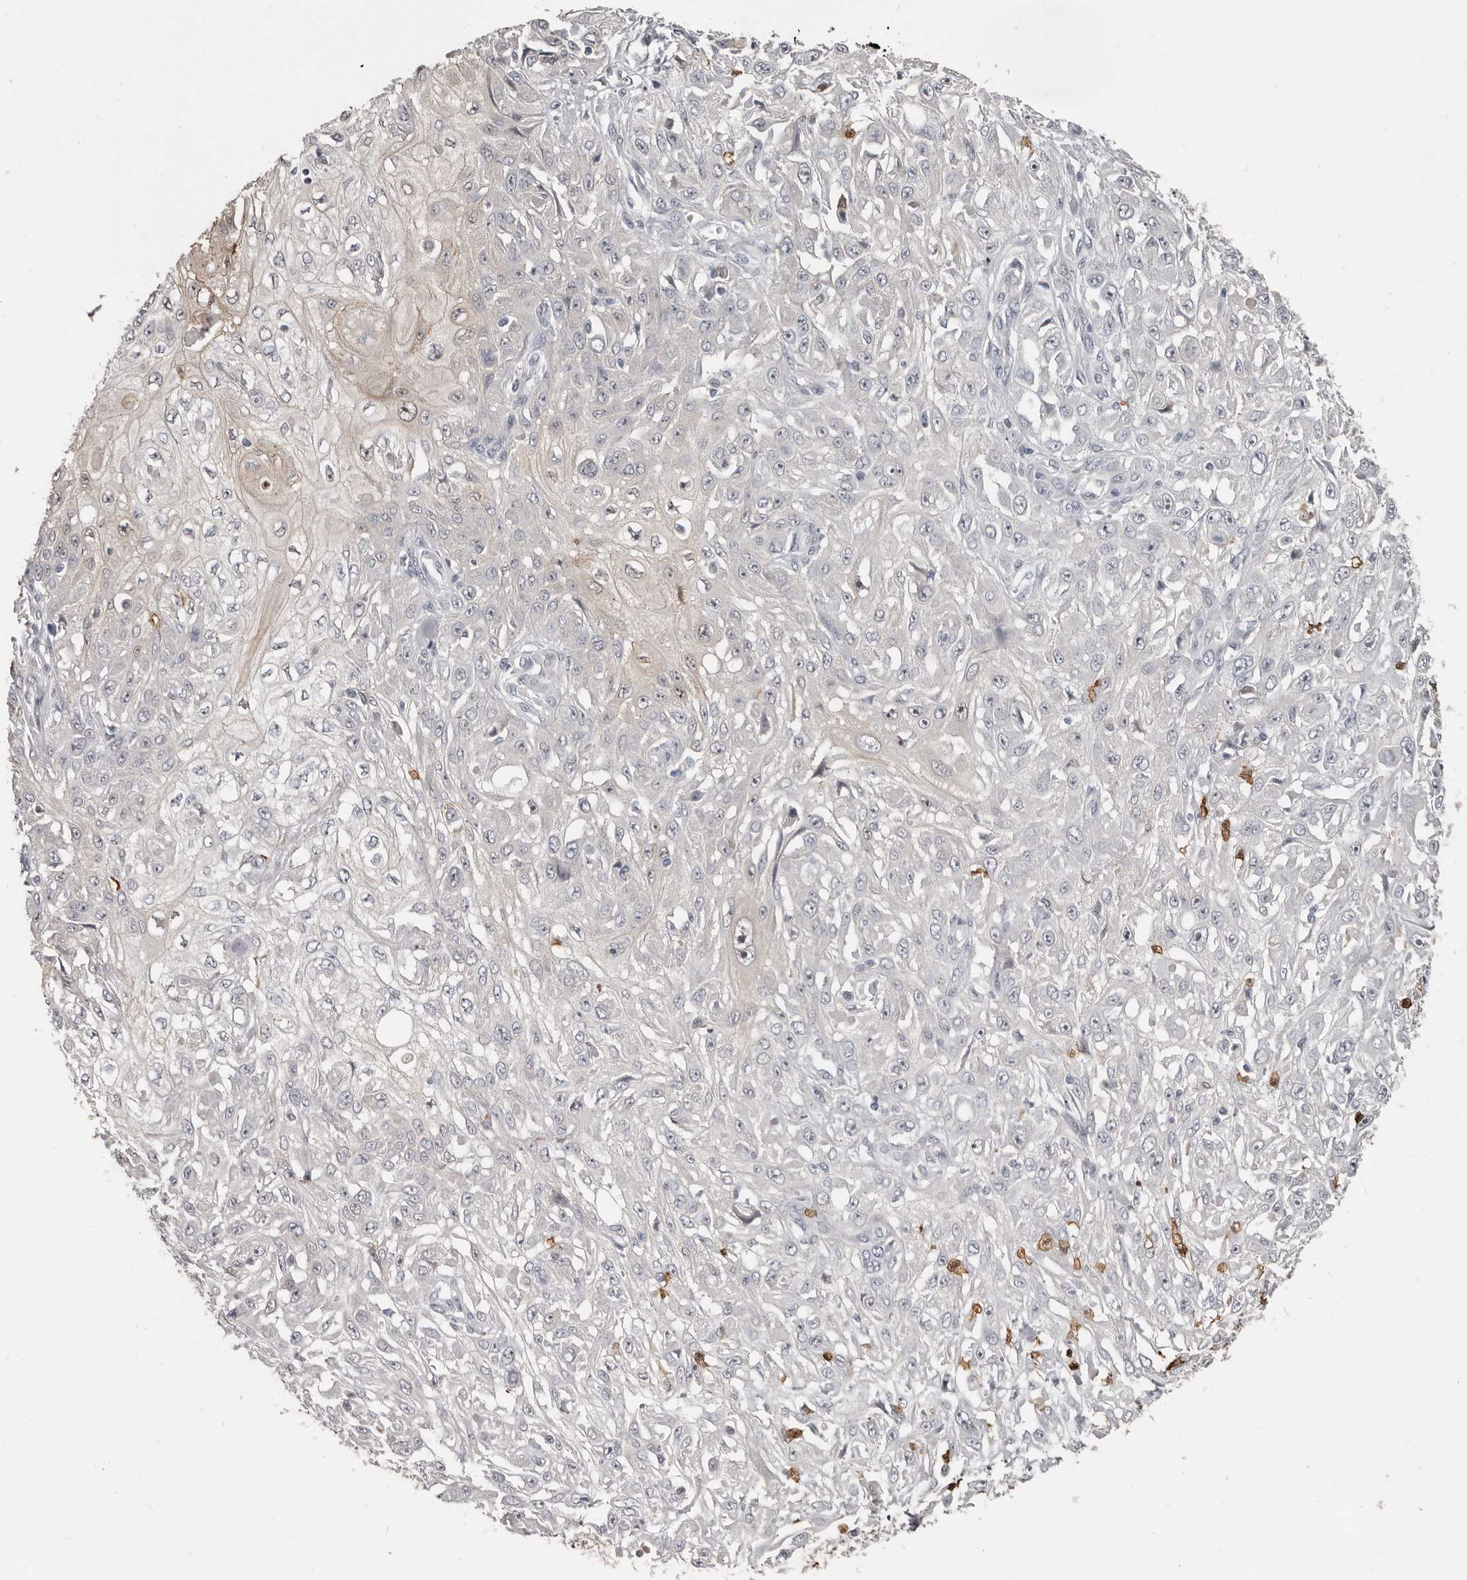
{"staining": {"intensity": "negative", "quantity": "none", "location": "none"}, "tissue": "skin cancer", "cell_type": "Tumor cells", "image_type": "cancer", "snomed": [{"axis": "morphology", "description": "Squamous cell carcinoma, NOS"}, {"axis": "morphology", "description": "Squamous cell carcinoma, metastatic, NOS"}, {"axis": "topography", "description": "Skin"}, {"axis": "topography", "description": "Lymph node"}], "caption": "A photomicrograph of squamous cell carcinoma (skin) stained for a protein shows no brown staining in tumor cells.", "gene": "GPR157", "patient": {"sex": "male", "age": 75}}